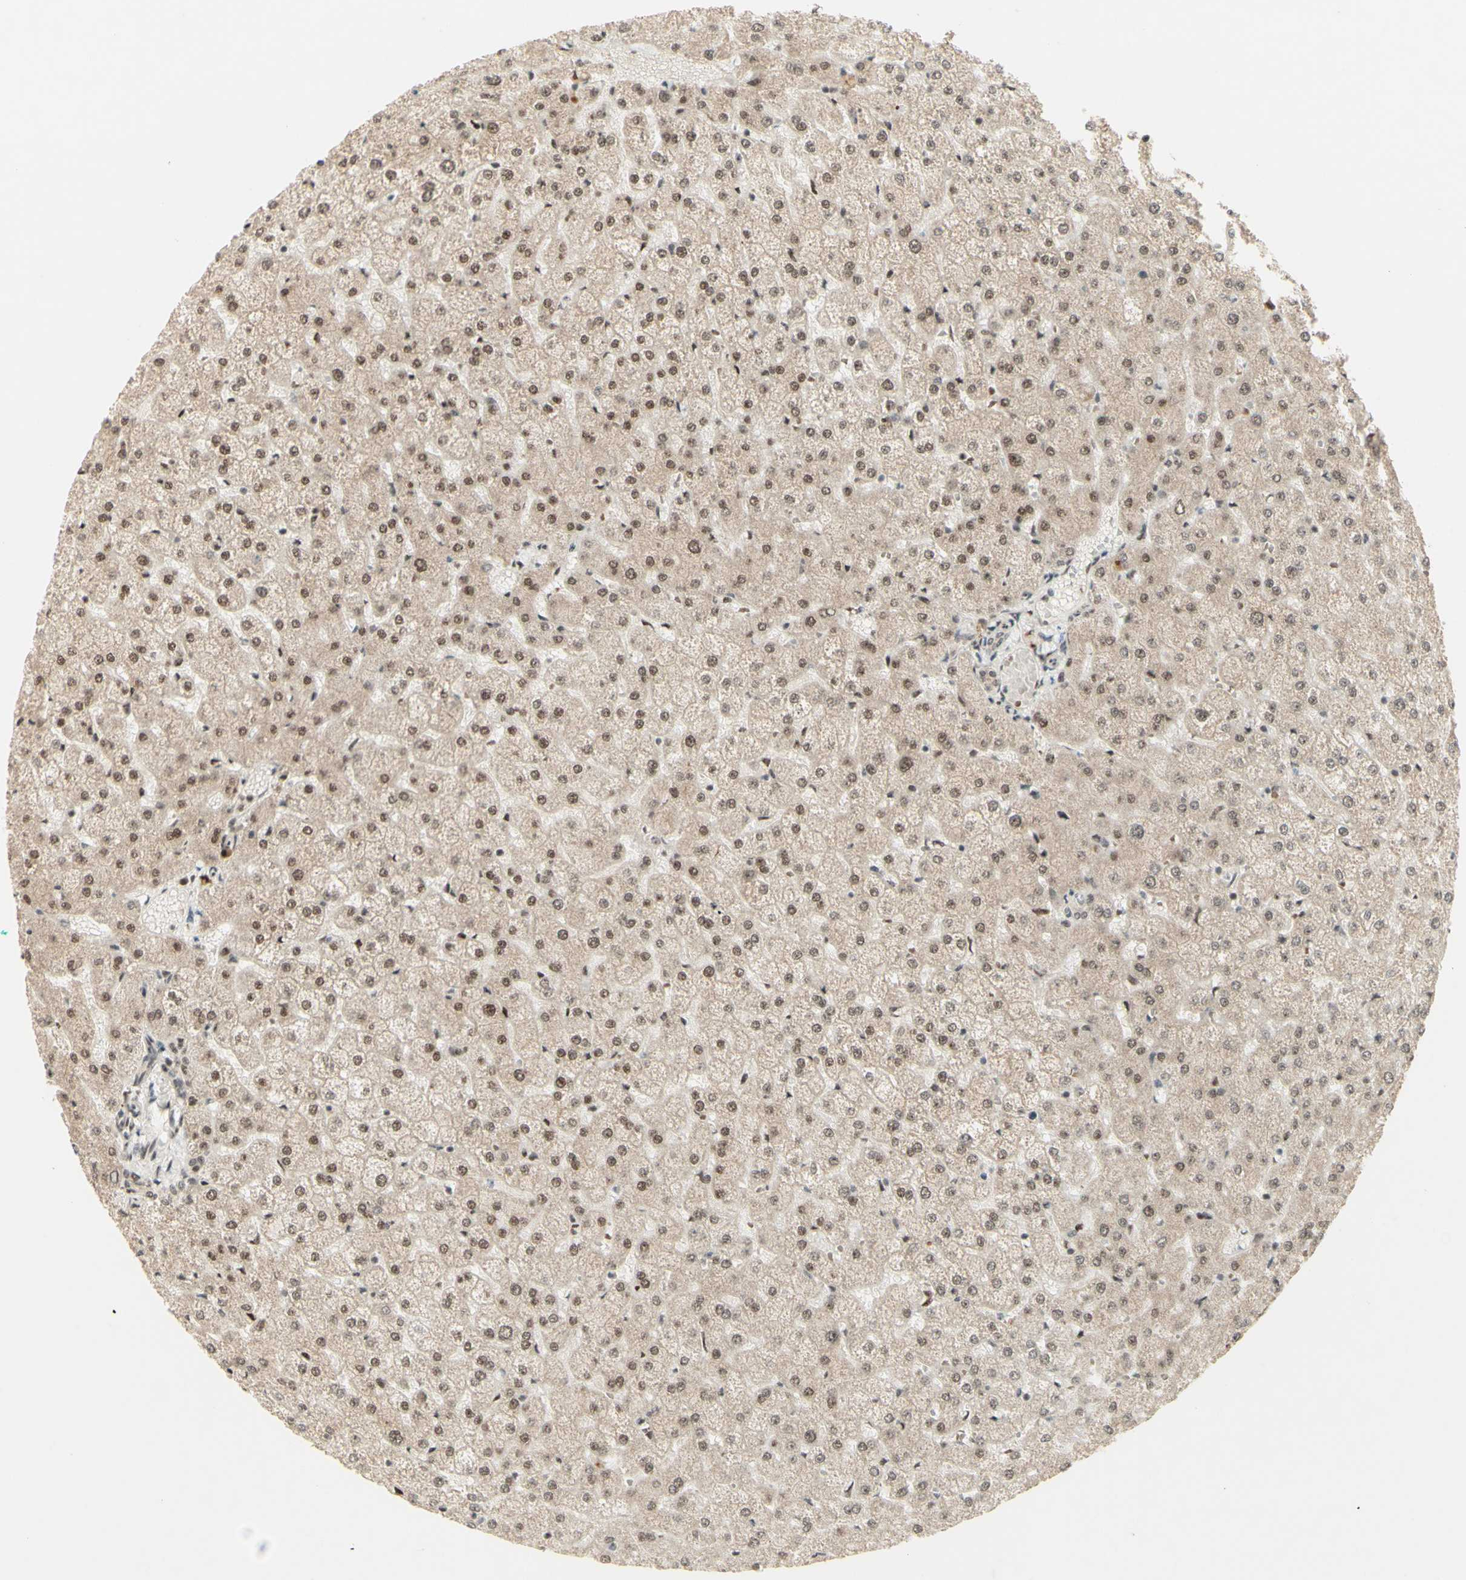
{"staining": {"intensity": "weak", "quantity": ">75%", "location": "cytoplasmic/membranous,nuclear"}, "tissue": "liver", "cell_type": "Cholangiocytes", "image_type": "normal", "snomed": [{"axis": "morphology", "description": "Normal tissue, NOS"}, {"axis": "topography", "description": "Liver"}], "caption": "This histopathology image shows immunohistochemistry staining of unremarkable human liver, with low weak cytoplasmic/membranous,nuclear staining in approximately >75% of cholangiocytes.", "gene": "DHX9", "patient": {"sex": "female", "age": 32}}